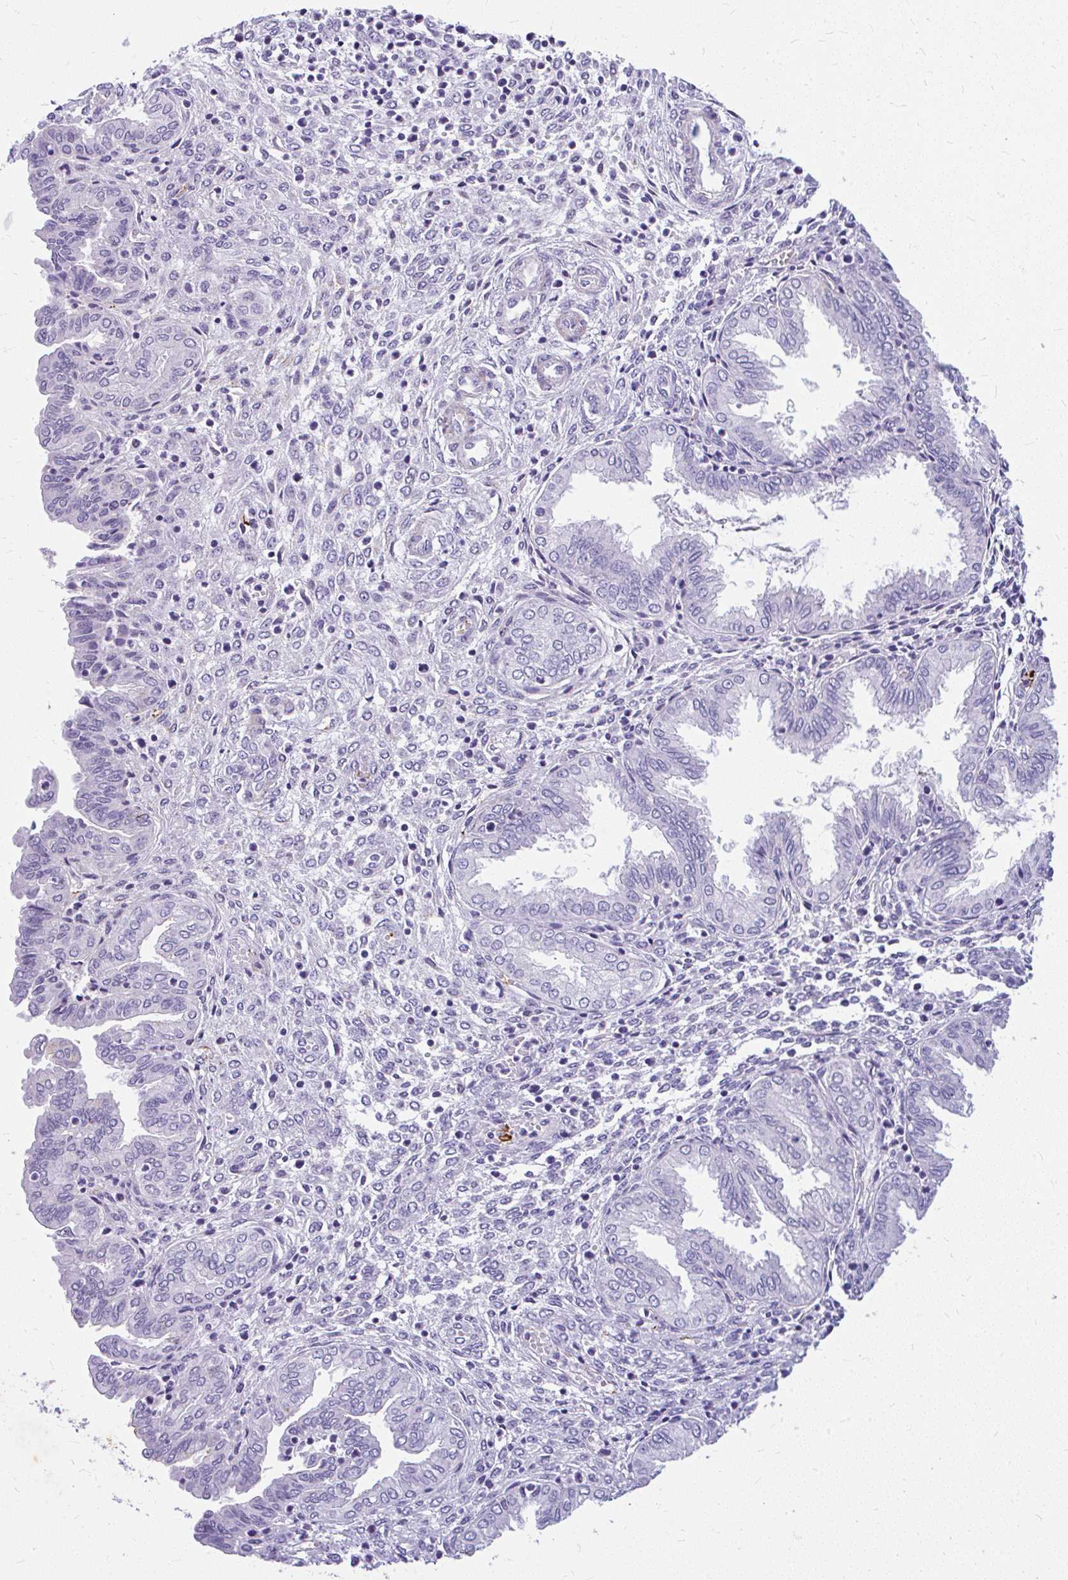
{"staining": {"intensity": "negative", "quantity": "none", "location": "none"}, "tissue": "endometrium", "cell_type": "Cells in endometrial stroma", "image_type": "normal", "snomed": [{"axis": "morphology", "description": "Normal tissue, NOS"}, {"axis": "topography", "description": "Endometrium"}], "caption": "IHC image of normal endometrium: human endometrium stained with DAB (3,3'-diaminobenzidine) reveals no significant protein positivity in cells in endometrial stroma.", "gene": "FAM83C", "patient": {"sex": "female", "age": 33}}